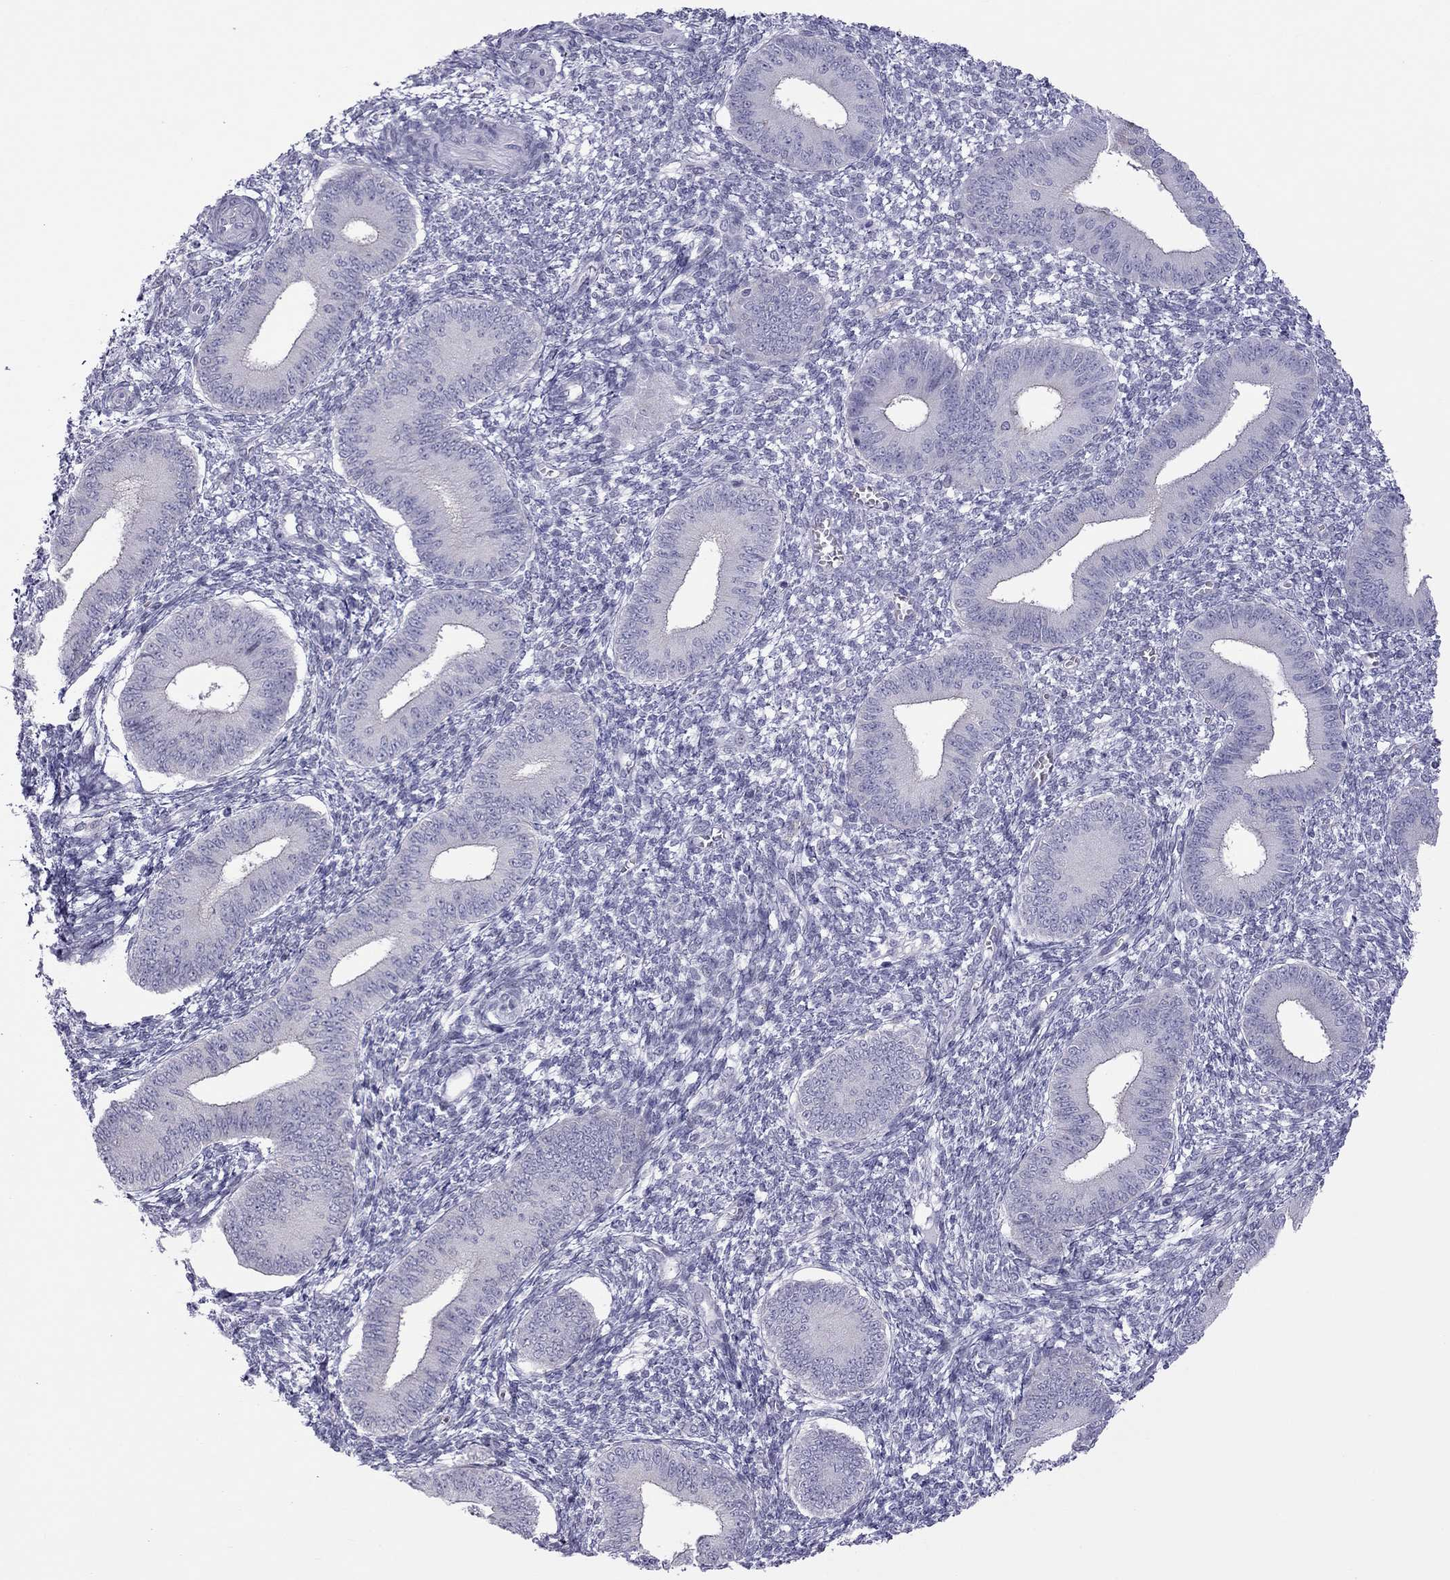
{"staining": {"intensity": "negative", "quantity": "none", "location": "none"}, "tissue": "endometrium", "cell_type": "Cells in endometrial stroma", "image_type": "normal", "snomed": [{"axis": "morphology", "description": "Normal tissue, NOS"}, {"axis": "topography", "description": "Endometrium"}], "caption": "Immunohistochemistry (IHC) of unremarkable endometrium shows no expression in cells in endometrial stroma. (Brightfield microscopy of DAB immunohistochemistry (IHC) at high magnification).", "gene": "TEX14", "patient": {"sex": "female", "age": 42}}